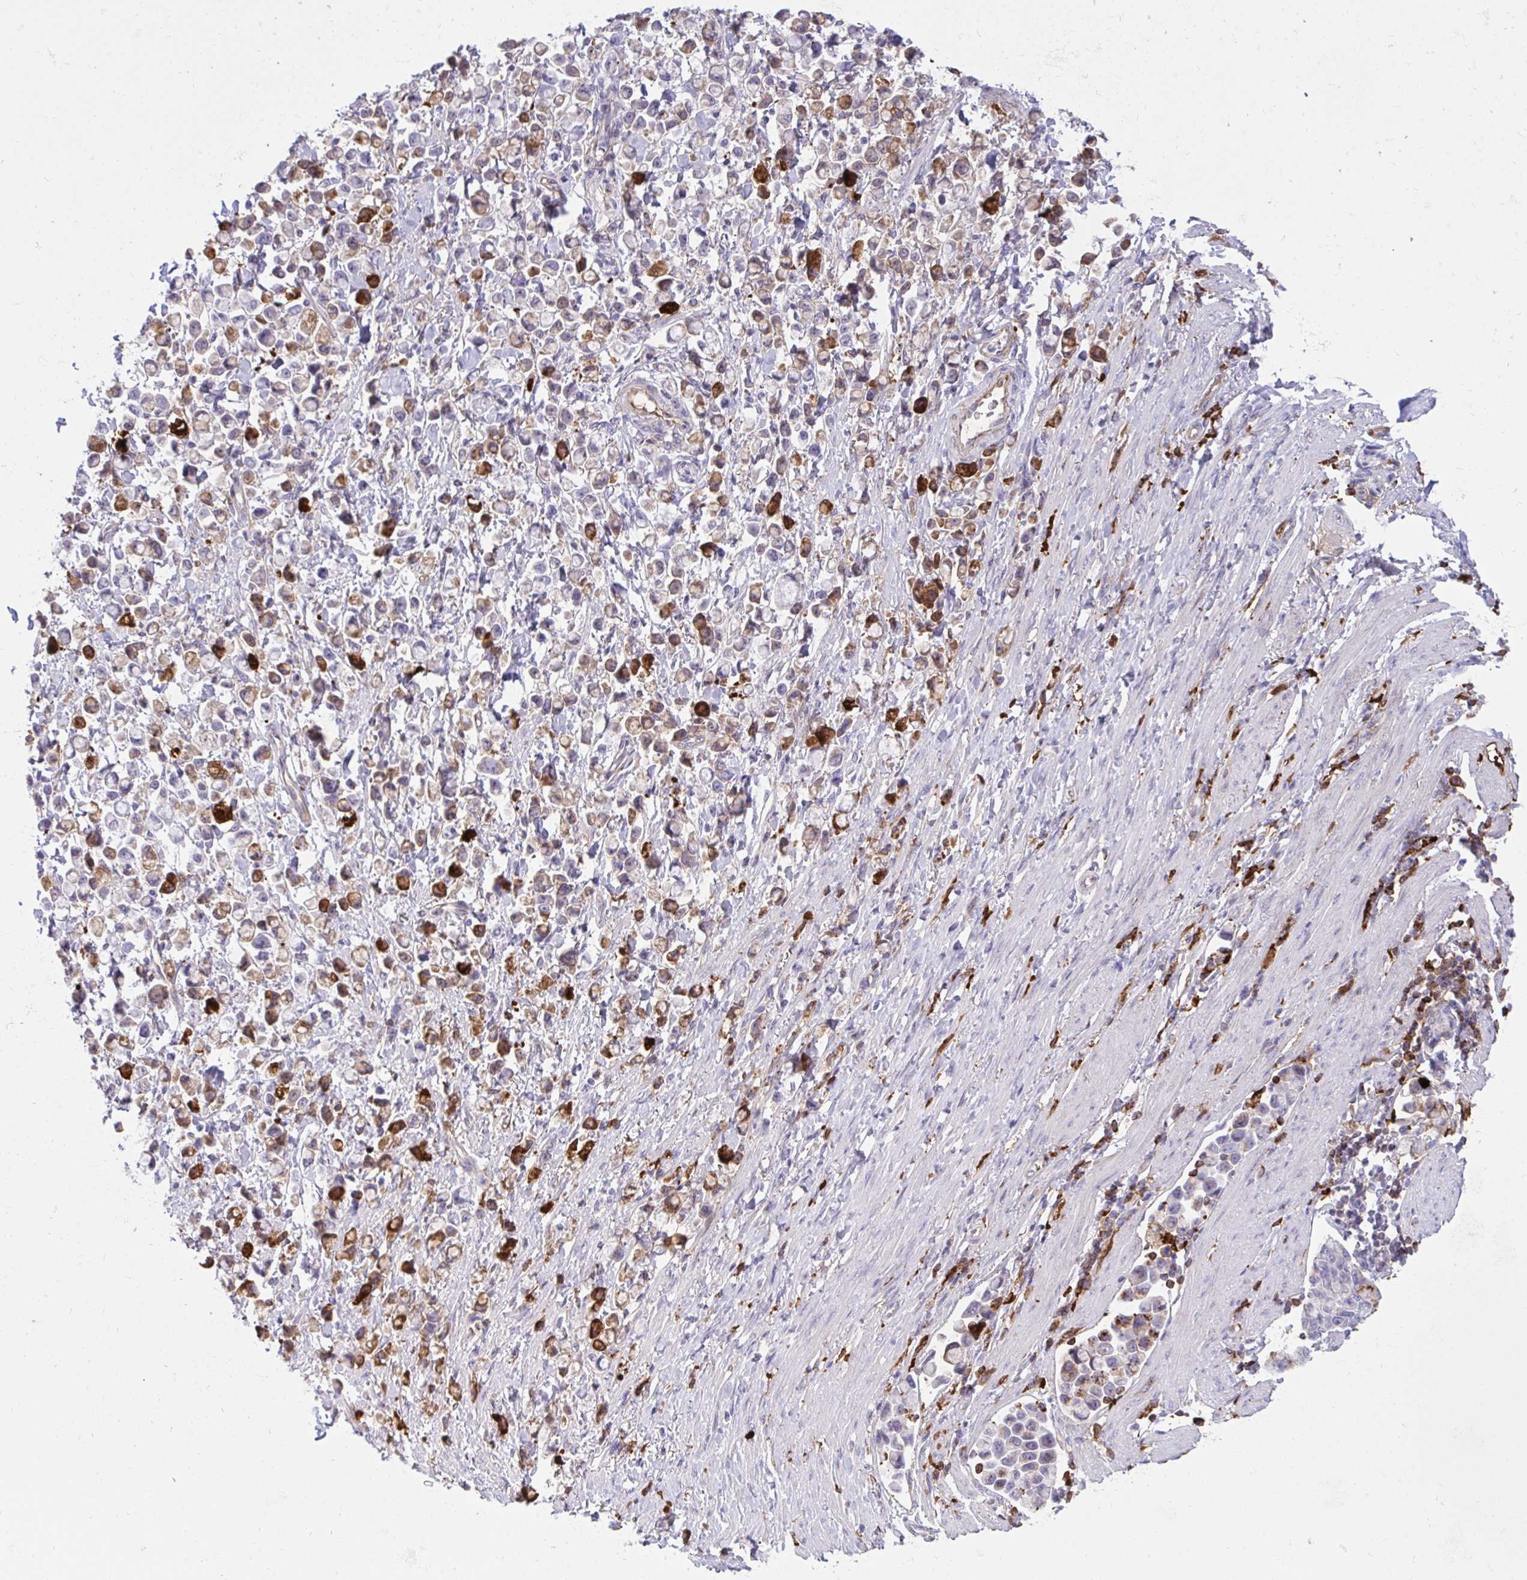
{"staining": {"intensity": "moderate", "quantity": "25%-75%", "location": "cytoplasmic/membranous"}, "tissue": "stomach cancer", "cell_type": "Tumor cells", "image_type": "cancer", "snomed": [{"axis": "morphology", "description": "Adenocarcinoma, NOS"}, {"axis": "topography", "description": "Stomach"}], "caption": "Immunohistochemistry (IHC) photomicrograph of stomach cancer stained for a protein (brown), which displays medium levels of moderate cytoplasmic/membranous staining in about 25%-75% of tumor cells.", "gene": "F2", "patient": {"sex": "female", "age": 81}}